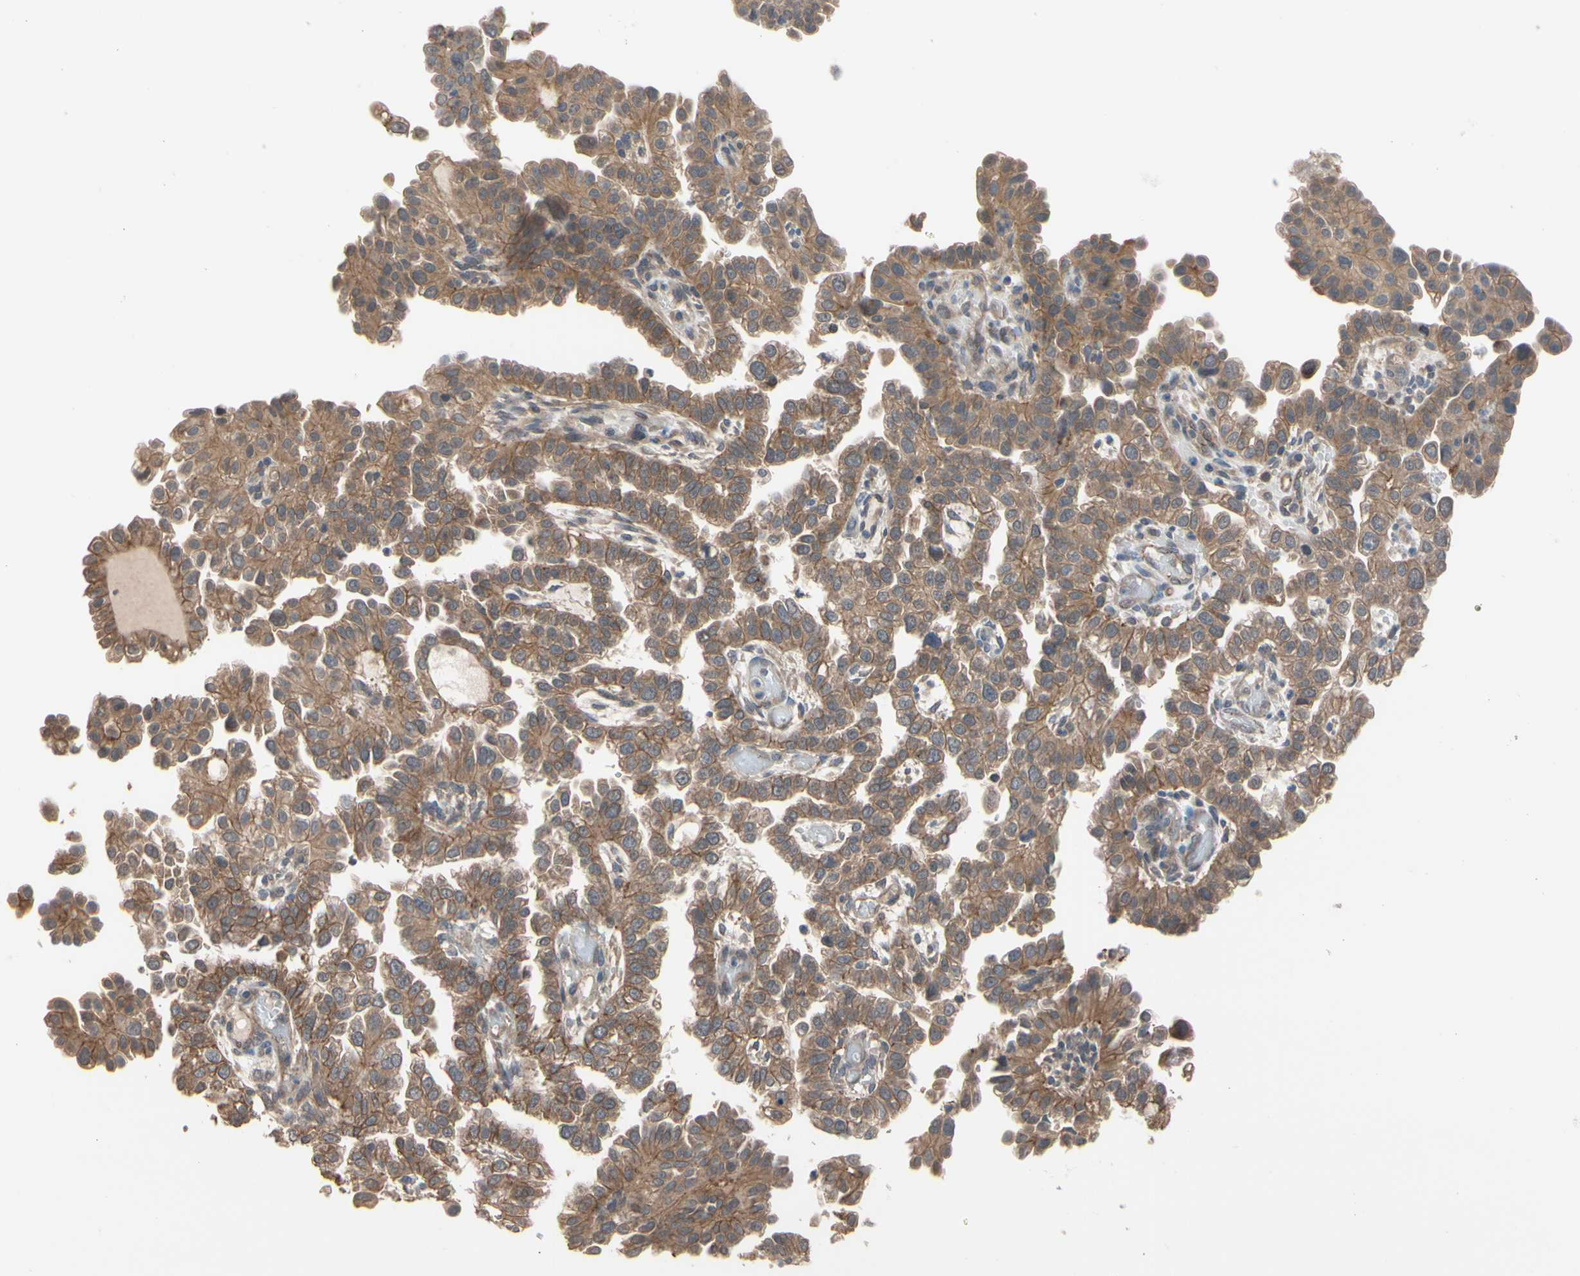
{"staining": {"intensity": "moderate", "quantity": ">75%", "location": "cytoplasmic/membranous"}, "tissue": "endometrial cancer", "cell_type": "Tumor cells", "image_type": "cancer", "snomed": [{"axis": "morphology", "description": "Adenocarcinoma, NOS"}, {"axis": "topography", "description": "Endometrium"}], "caption": "A photomicrograph of human endometrial cancer (adenocarcinoma) stained for a protein reveals moderate cytoplasmic/membranous brown staining in tumor cells.", "gene": "DPP8", "patient": {"sex": "female", "age": 85}}